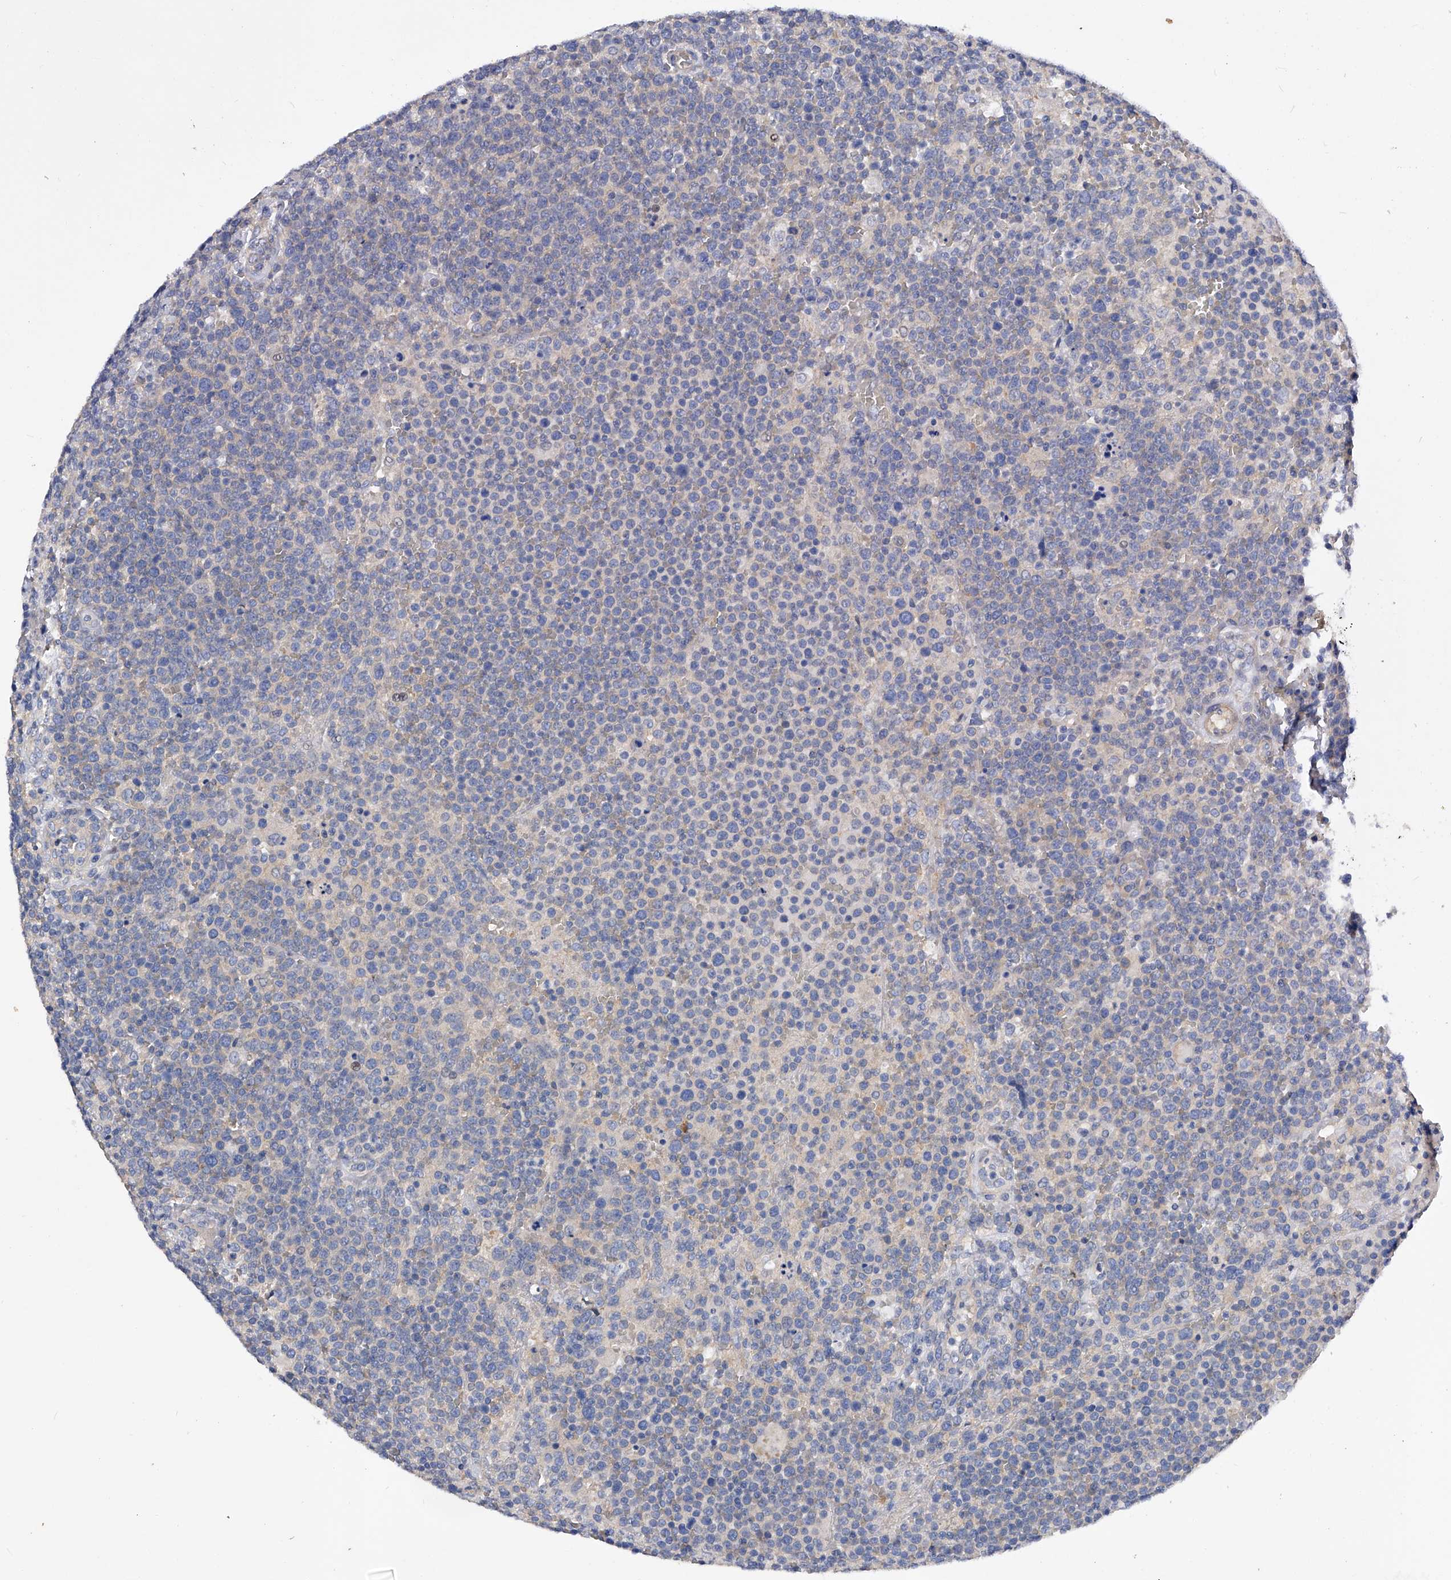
{"staining": {"intensity": "negative", "quantity": "none", "location": "none"}, "tissue": "lymphoma", "cell_type": "Tumor cells", "image_type": "cancer", "snomed": [{"axis": "morphology", "description": "Malignant lymphoma, non-Hodgkin's type, High grade"}, {"axis": "topography", "description": "Lymph node"}], "caption": "Histopathology image shows no protein staining in tumor cells of malignant lymphoma, non-Hodgkin's type (high-grade) tissue.", "gene": "PPP5C", "patient": {"sex": "male", "age": 61}}